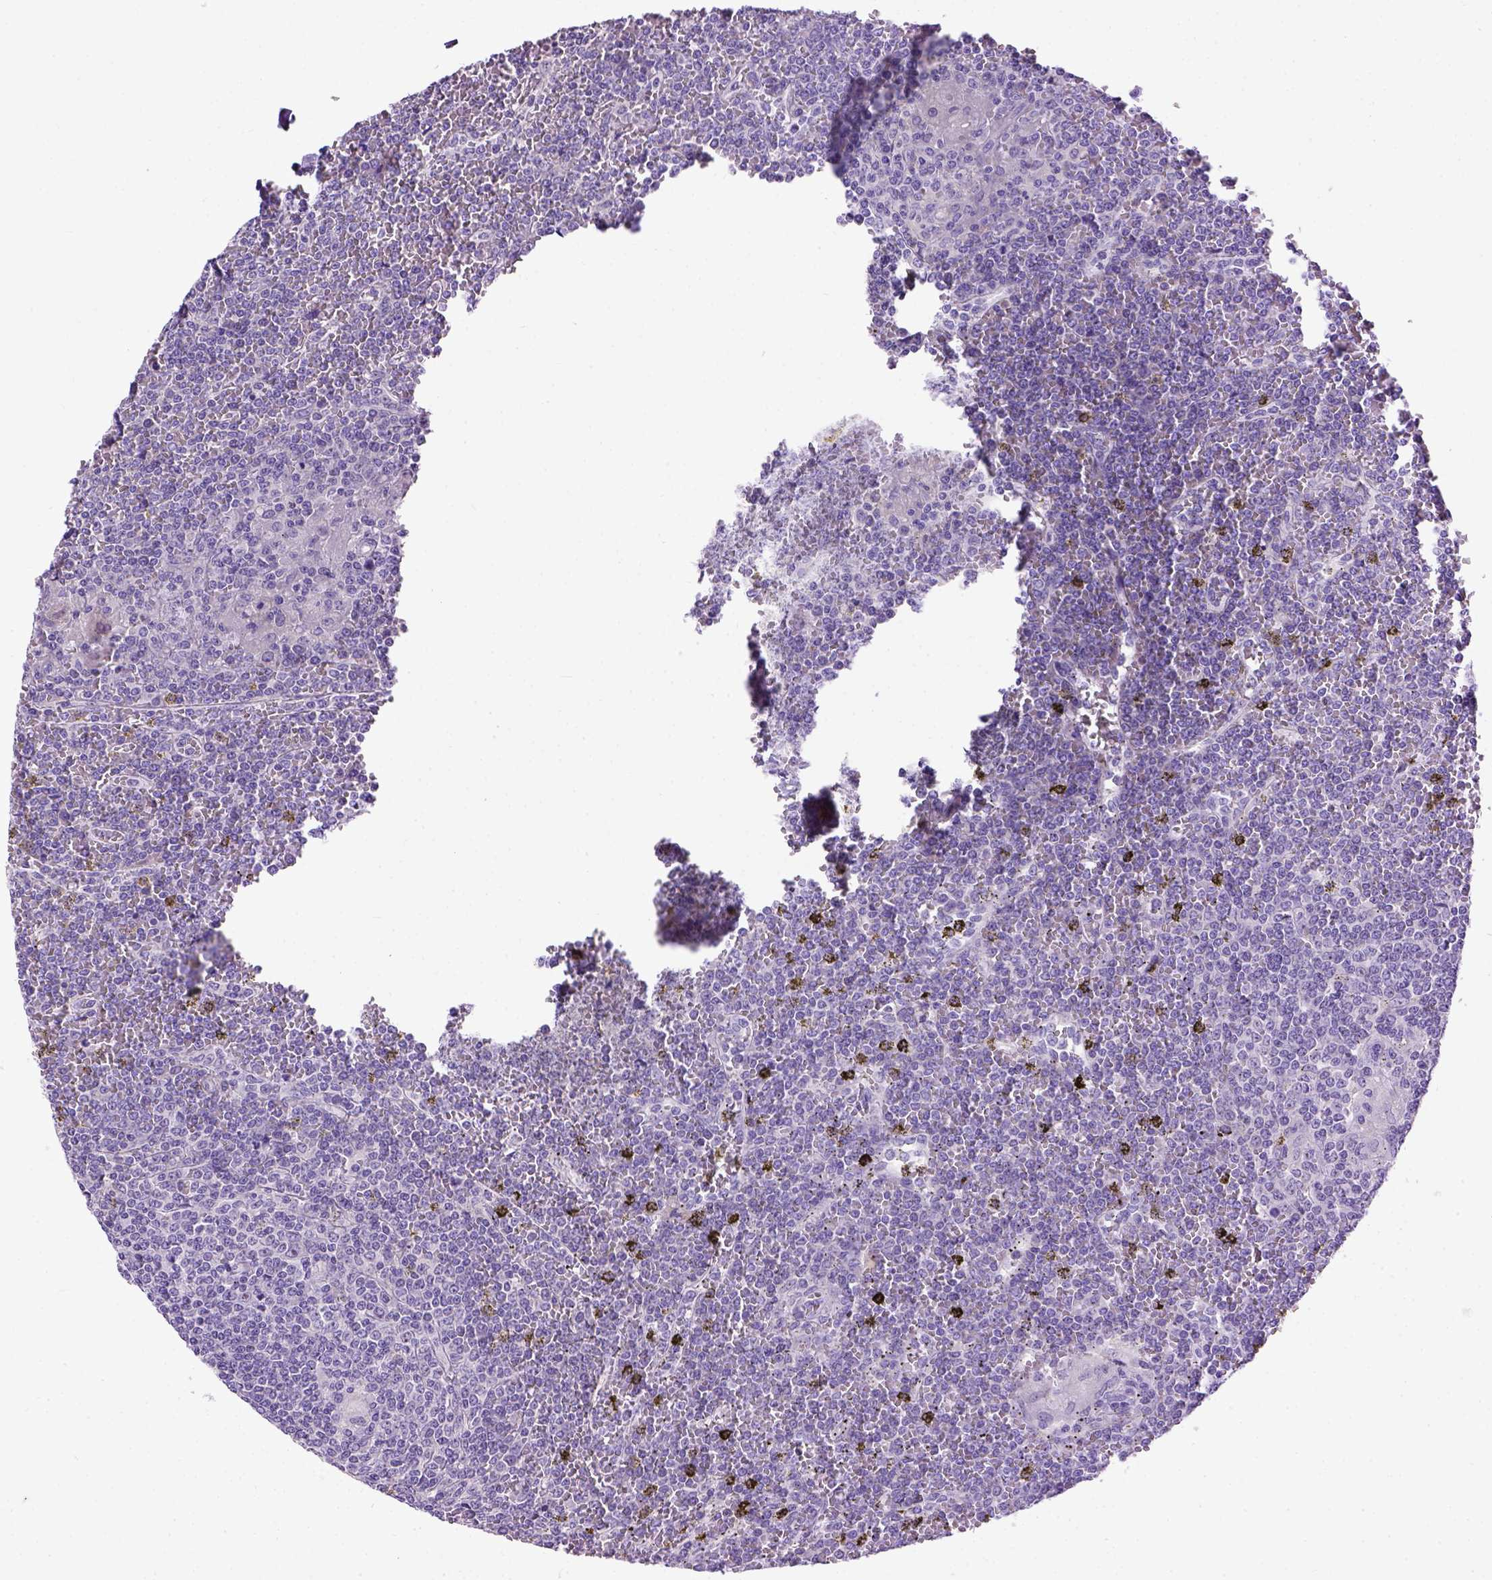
{"staining": {"intensity": "negative", "quantity": "none", "location": "none"}, "tissue": "lymphoma", "cell_type": "Tumor cells", "image_type": "cancer", "snomed": [{"axis": "morphology", "description": "Malignant lymphoma, non-Hodgkin's type, Low grade"}, {"axis": "topography", "description": "Spleen"}], "caption": "Immunohistochemistry micrograph of neoplastic tissue: human malignant lymphoma, non-Hodgkin's type (low-grade) stained with DAB (3,3'-diaminobenzidine) shows no significant protein positivity in tumor cells.", "gene": "UTP4", "patient": {"sex": "female", "age": 19}}